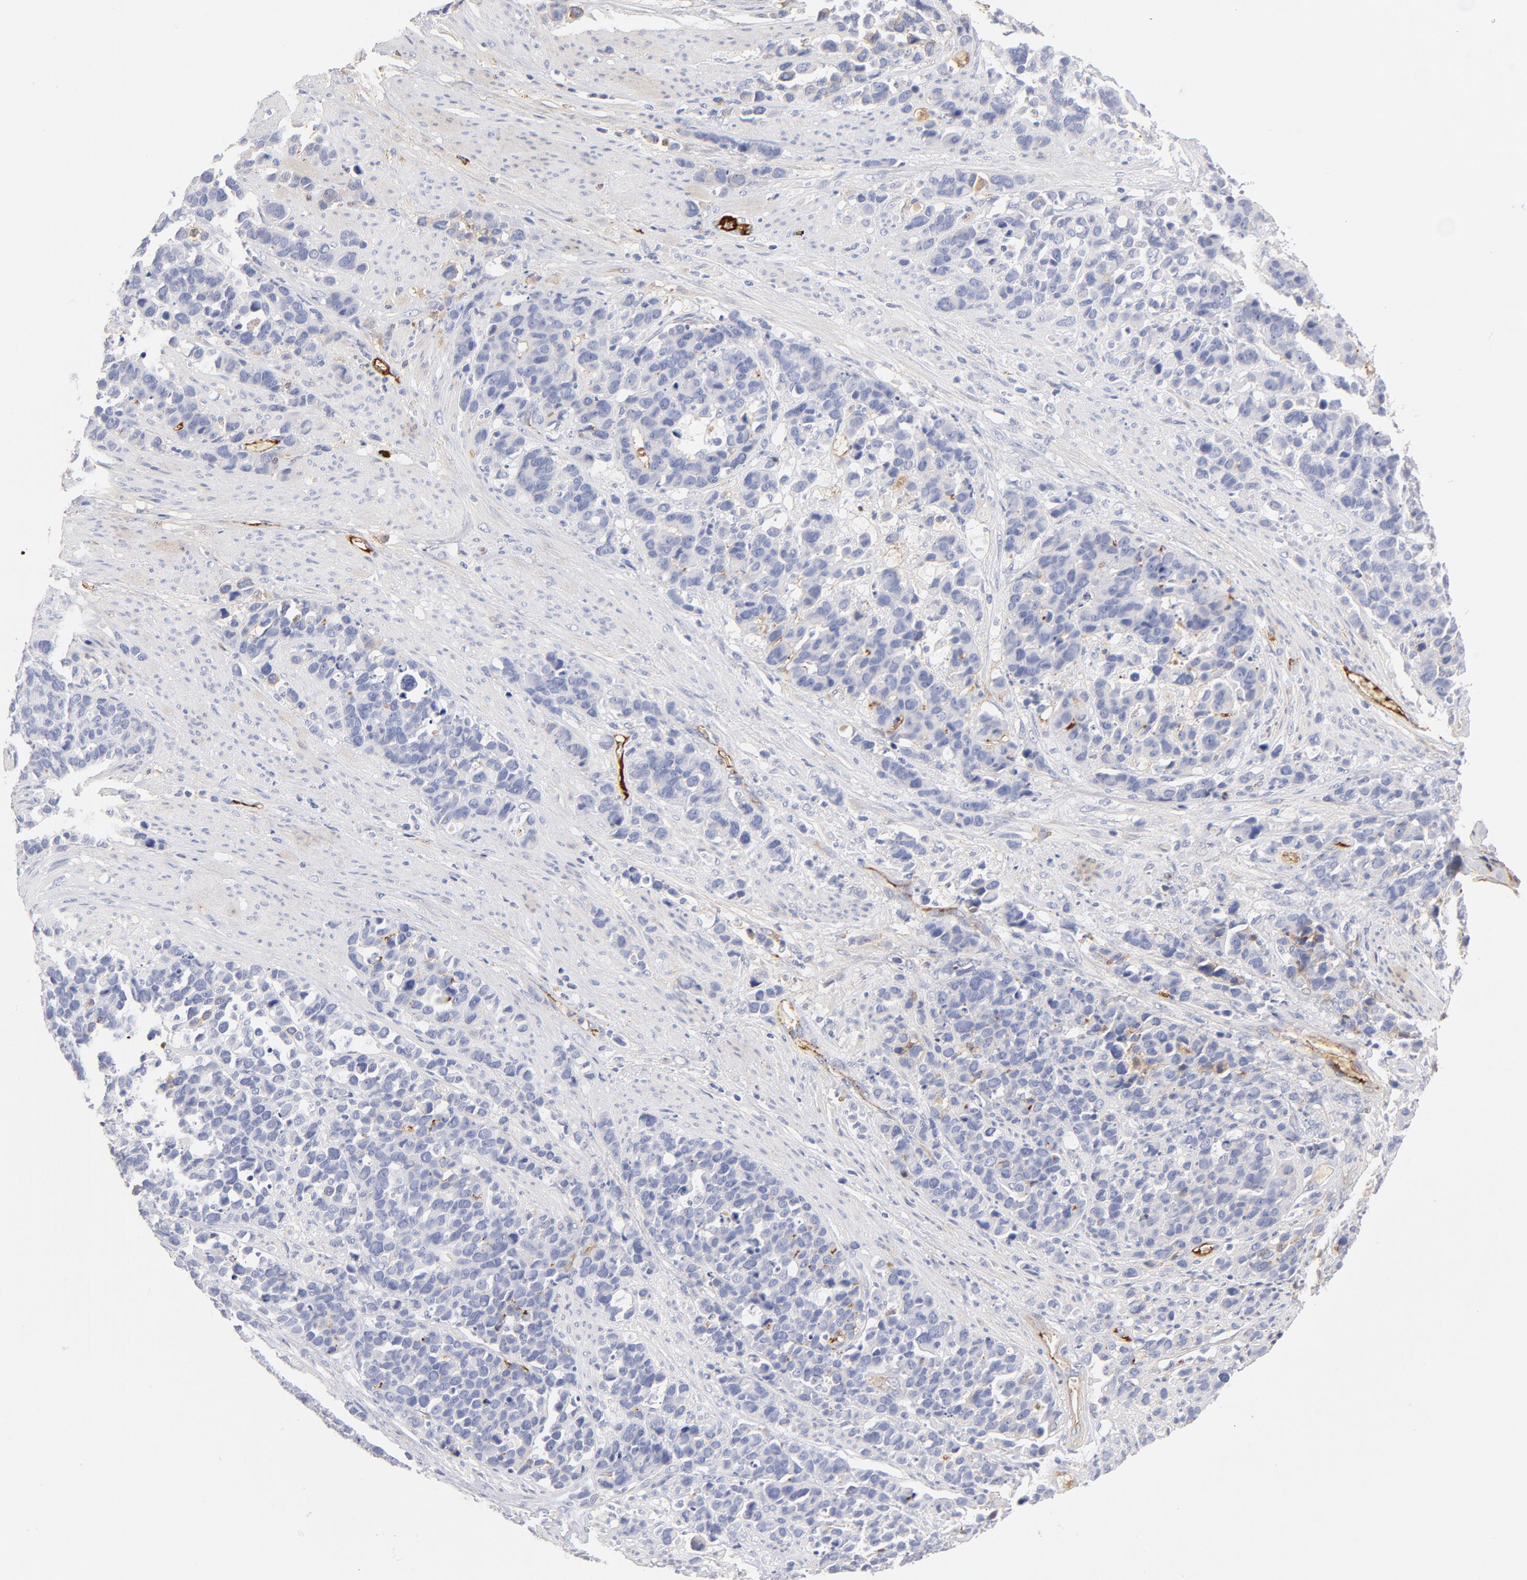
{"staining": {"intensity": "negative", "quantity": "none", "location": "none"}, "tissue": "stomach cancer", "cell_type": "Tumor cells", "image_type": "cancer", "snomed": [{"axis": "morphology", "description": "Adenocarcinoma, NOS"}, {"axis": "topography", "description": "Stomach, upper"}], "caption": "This is an immunohistochemistry (IHC) micrograph of human stomach cancer (adenocarcinoma). There is no expression in tumor cells.", "gene": "C3", "patient": {"sex": "male", "age": 71}}